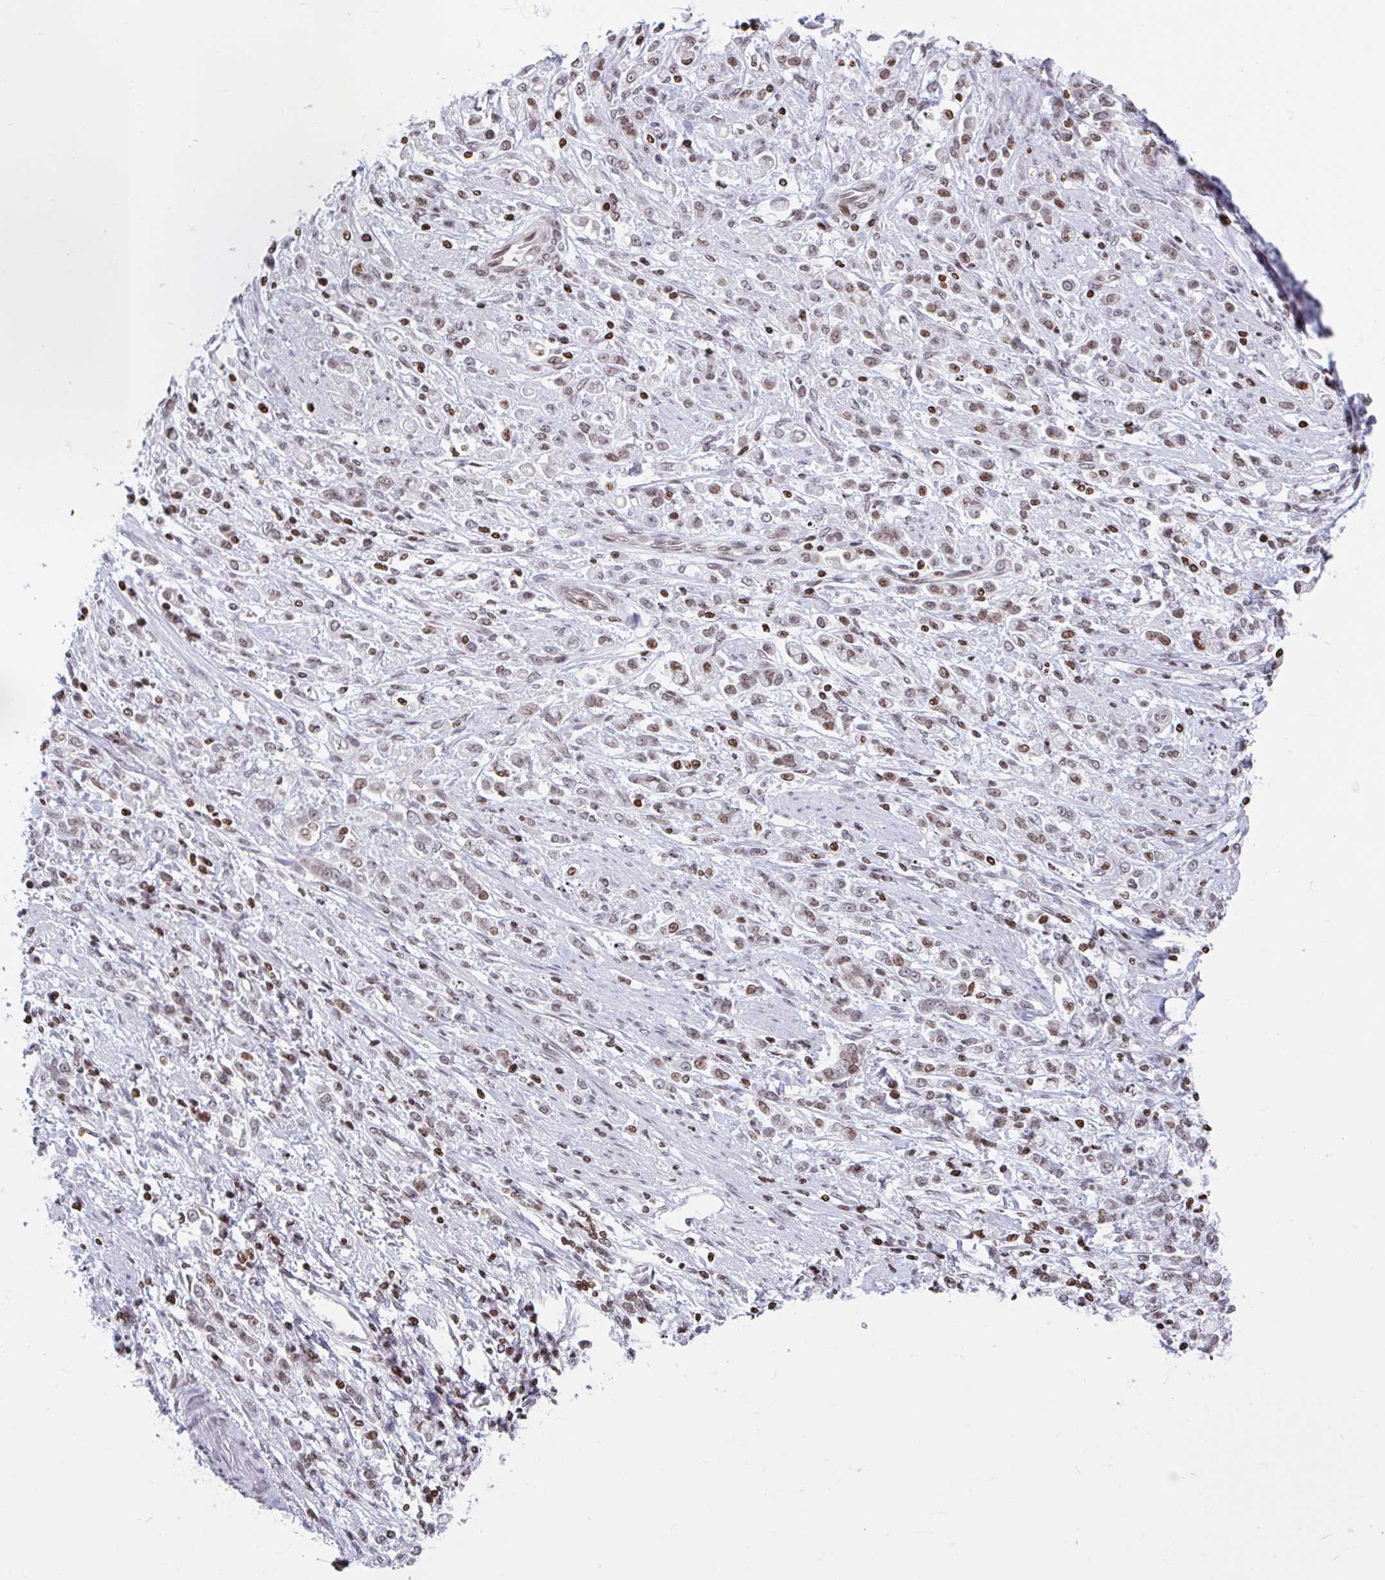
{"staining": {"intensity": "moderate", "quantity": ">75%", "location": "nuclear"}, "tissue": "stomach cancer", "cell_type": "Tumor cells", "image_type": "cancer", "snomed": [{"axis": "morphology", "description": "Adenocarcinoma, NOS"}, {"axis": "topography", "description": "Stomach"}], "caption": "Tumor cells display moderate nuclear expression in approximately >75% of cells in stomach cancer.", "gene": "NOL6", "patient": {"sex": "female", "age": 60}}